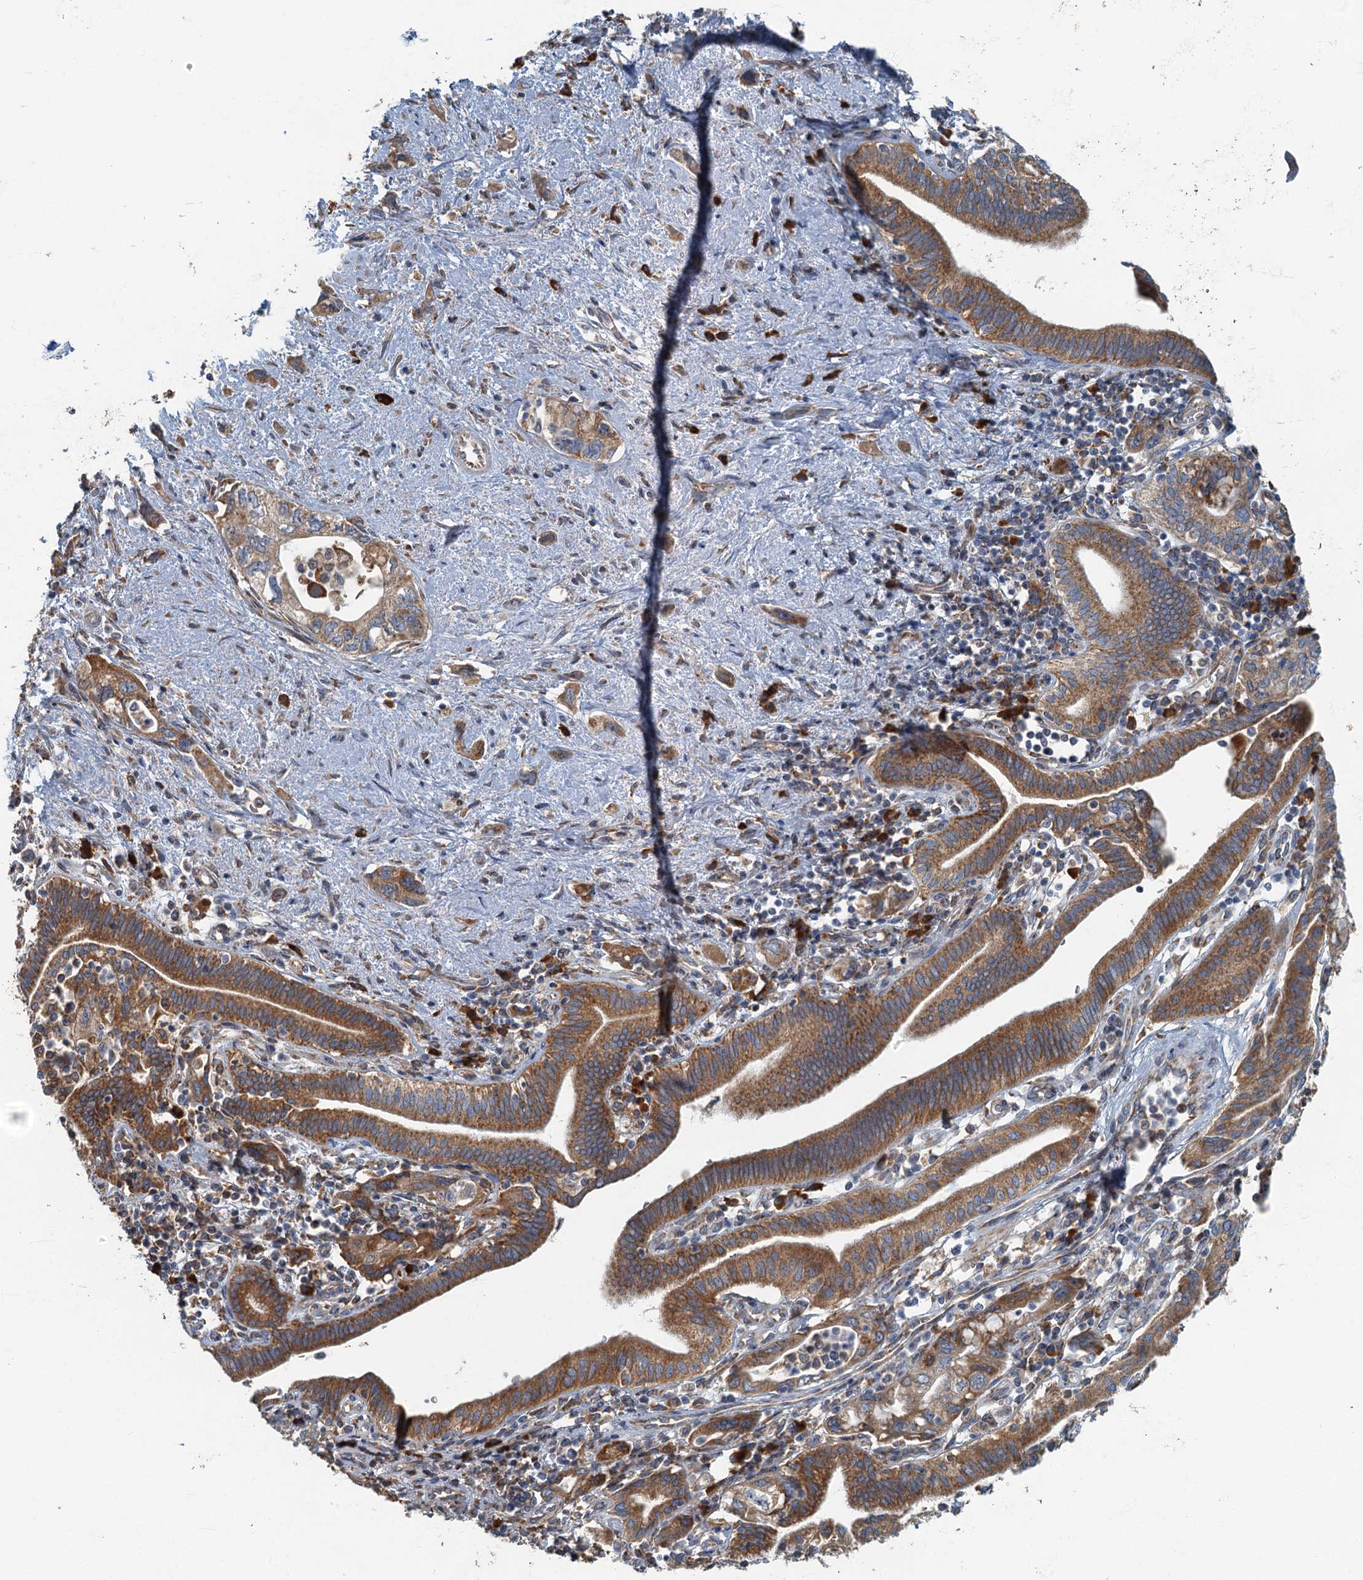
{"staining": {"intensity": "moderate", "quantity": ">75%", "location": "cytoplasmic/membranous"}, "tissue": "pancreatic cancer", "cell_type": "Tumor cells", "image_type": "cancer", "snomed": [{"axis": "morphology", "description": "Adenocarcinoma, NOS"}, {"axis": "topography", "description": "Pancreas"}], "caption": "DAB immunohistochemical staining of pancreatic adenocarcinoma reveals moderate cytoplasmic/membranous protein positivity in approximately >75% of tumor cells.", "gene": "SPDYC", "patient": {"sex": "female", "age": 73}}